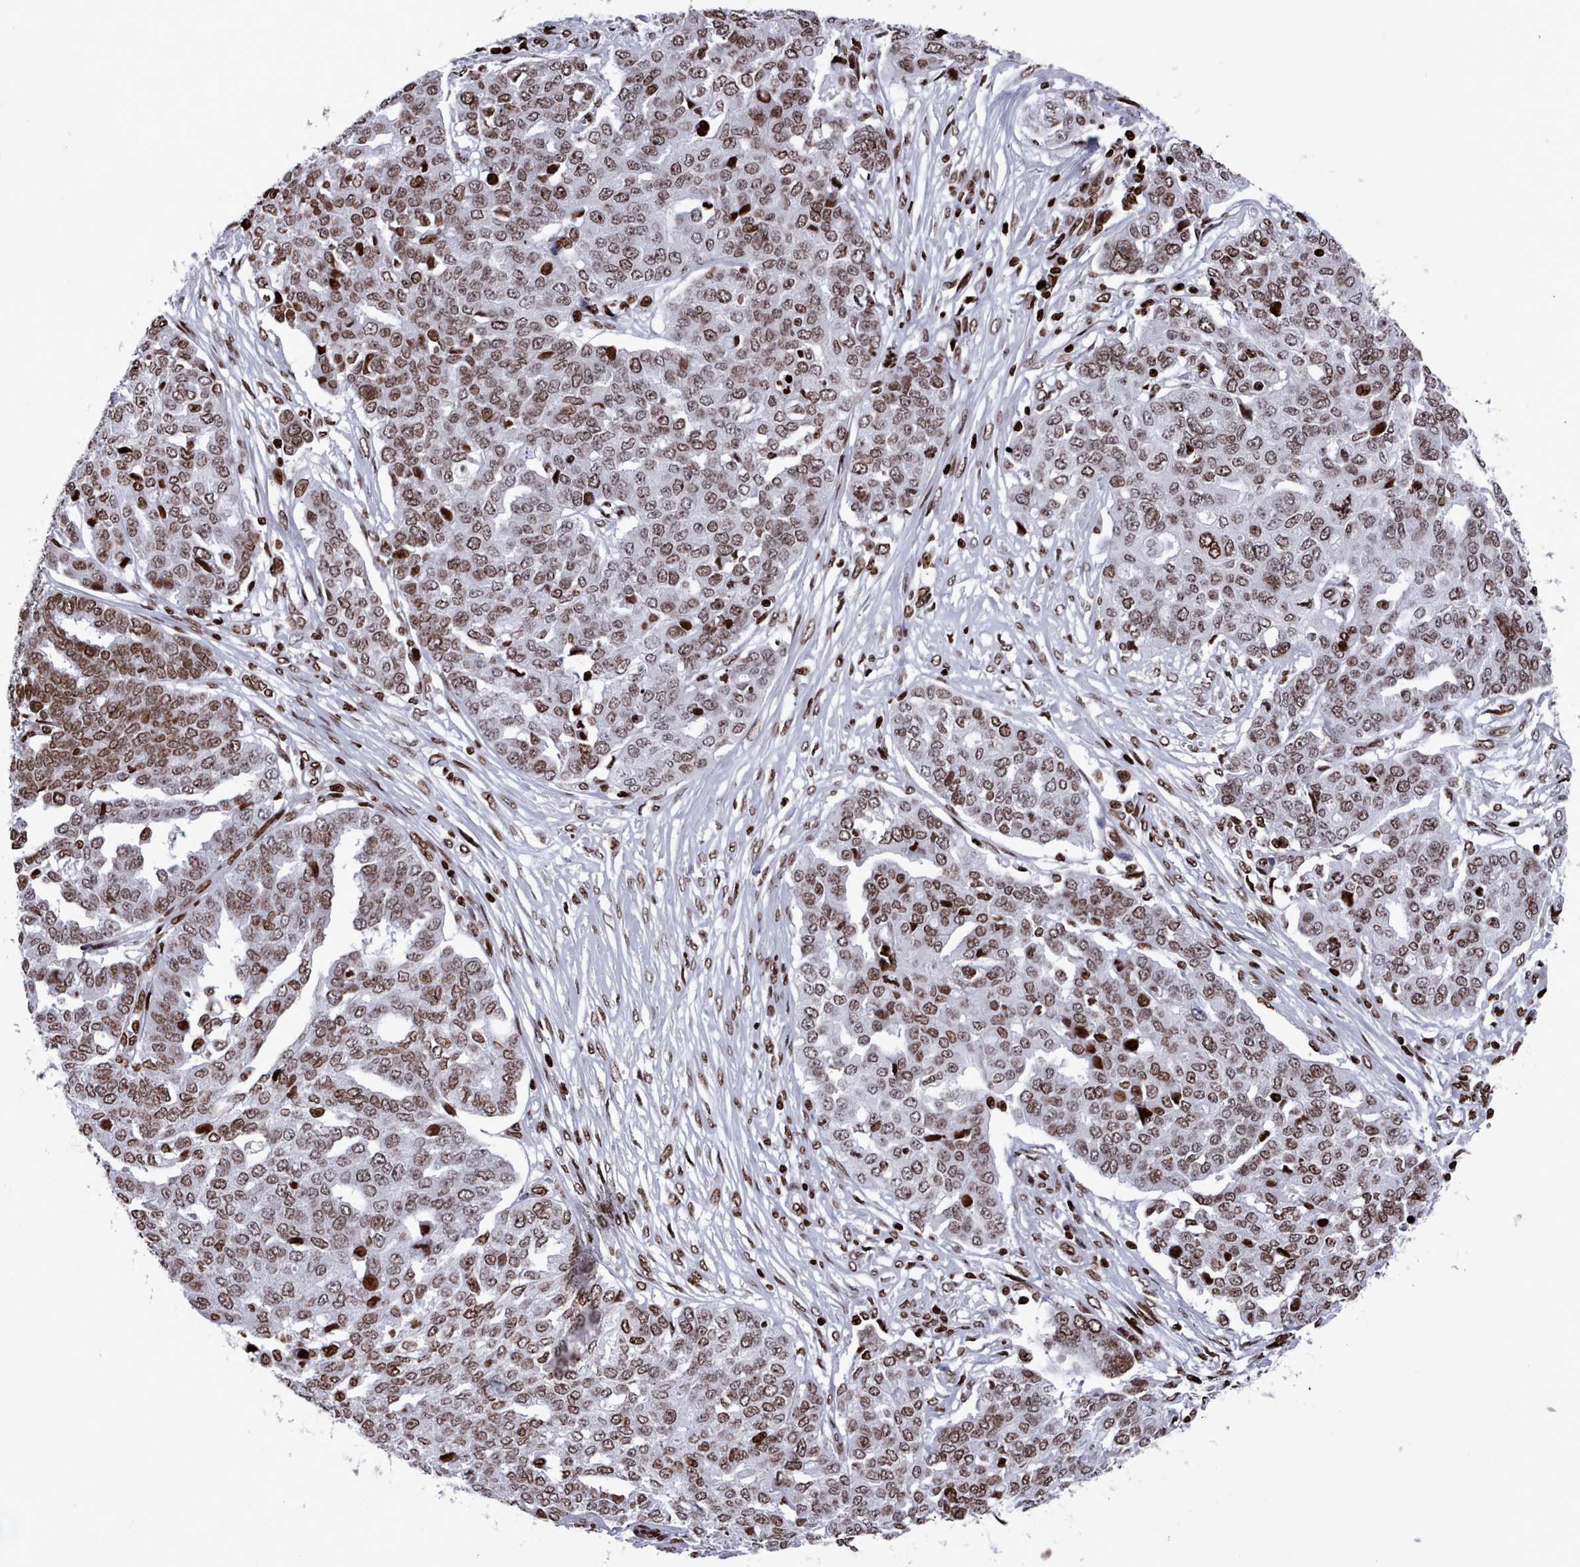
{"staining": {"intensity": "moderate", "quantity": ">75%", "location": "nuclear"}, "tissue": "ovarian cancer", "cell_type": "Tumor cells", "image_type": "cancer", "snomed": [{"axis": "morphology", "description": "Cystadenocarcinoma, serous, NOS"}, {"axis": "topography", "description": "Soft tissue"}, {"axis": "topography", "description": "Ovary"}], "caption": "Serous cystadenocarcinoma (ovarian) stained with DAB IHC demonstrates medium levels of moderate nuclear expression in approximately >75% of tumor cells.", "gene": "PCDHB12", "patient": {"sex": "female", "age": 57}}